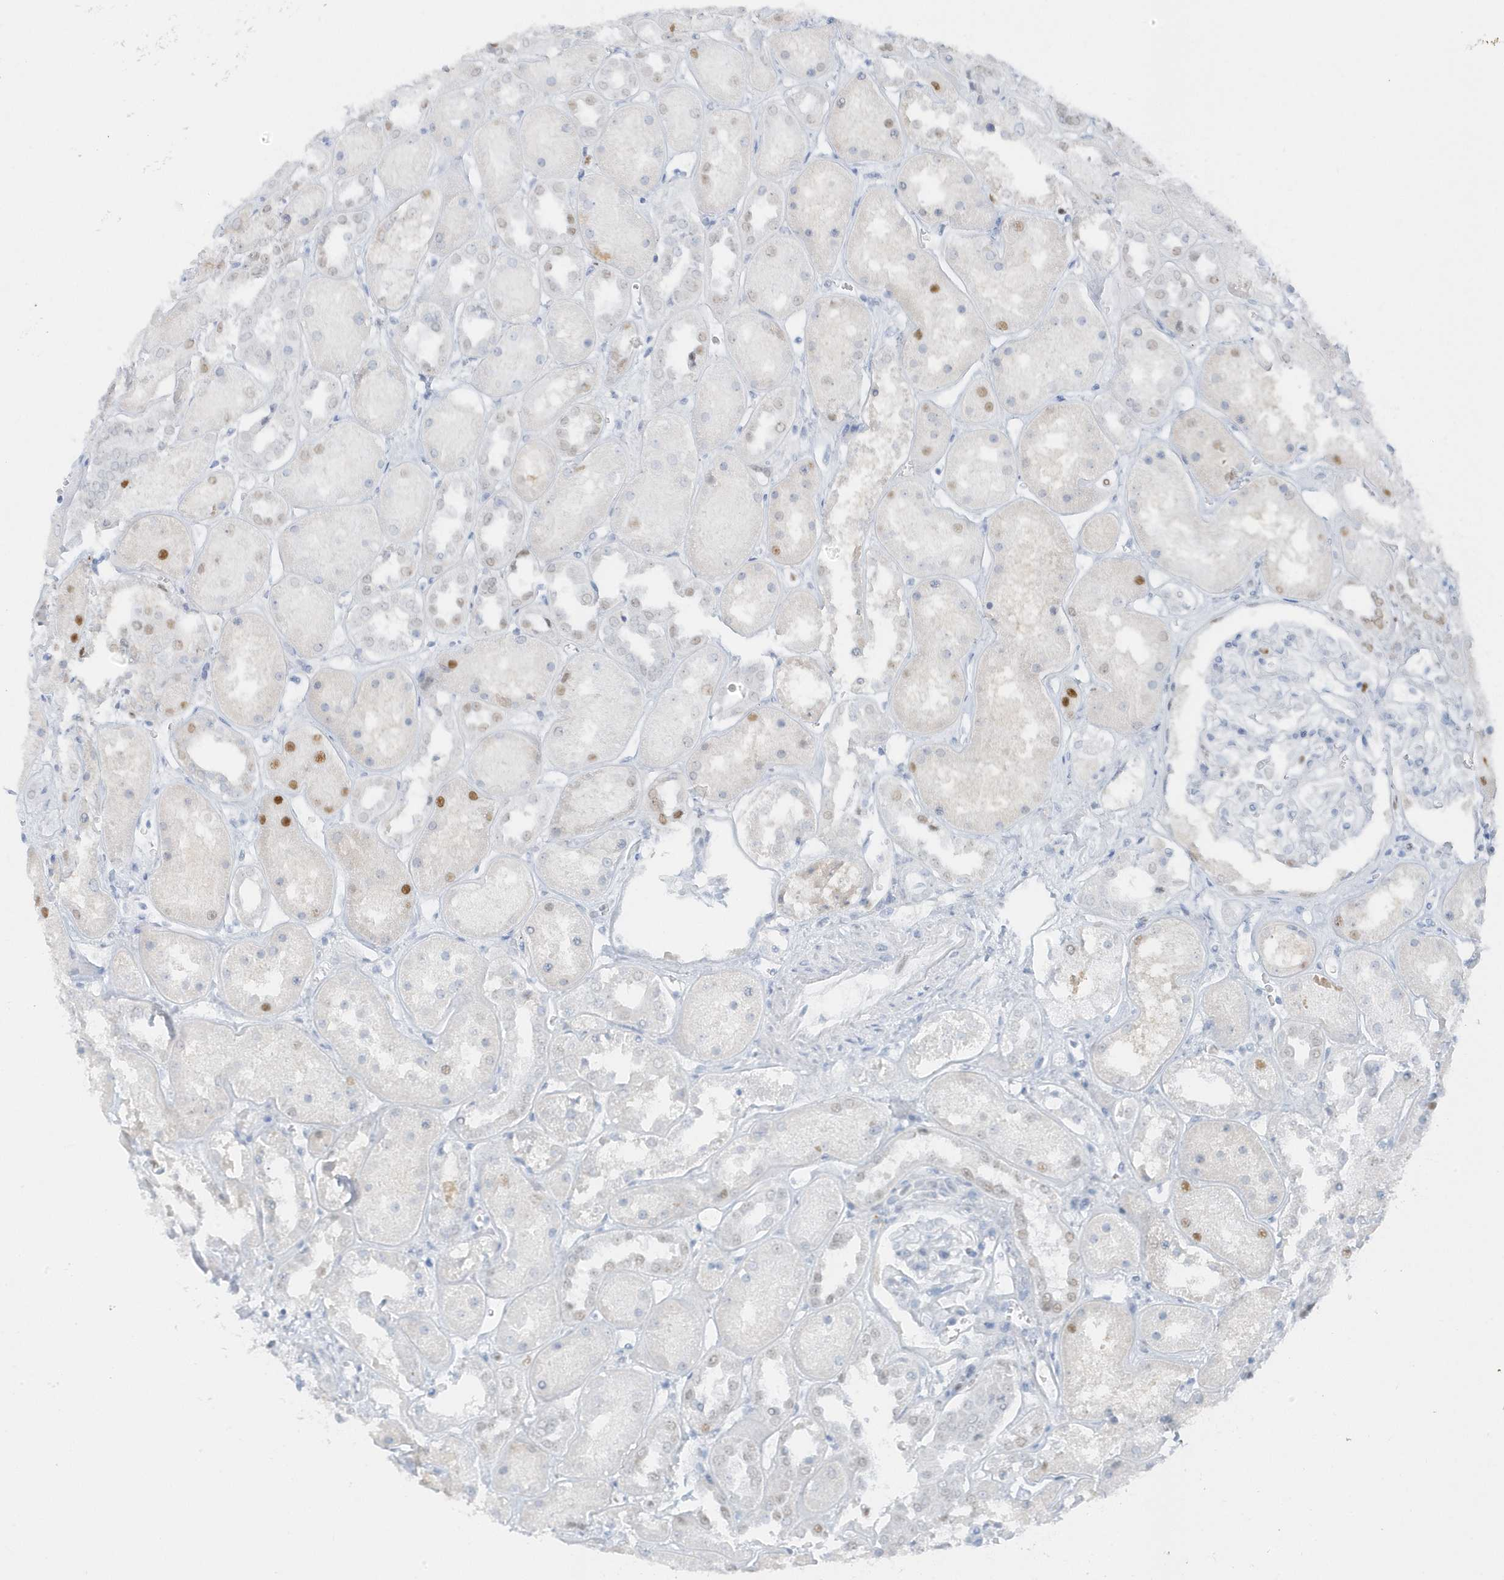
{"staining": {"intensity": "negative", "quantity": "none", "location": "none"}, "tissue": "kidney", "cell_type": "Cells in glomeruli", "image_type": "normal", "snomed": [{"axis": "morphology", "description": "Normal tissue, NOS"}, {"axis": "topography", "description": "Kidney"}], "caption": "Cells in glomeruli are negative for protein expression in unremarkable human kidney. The staining is performed using DAB brown chromogen with nuclei counter-stained in using hematoxylin.", "gene": "SMIM34", "patient": {"sex": "male", "age": 70}}